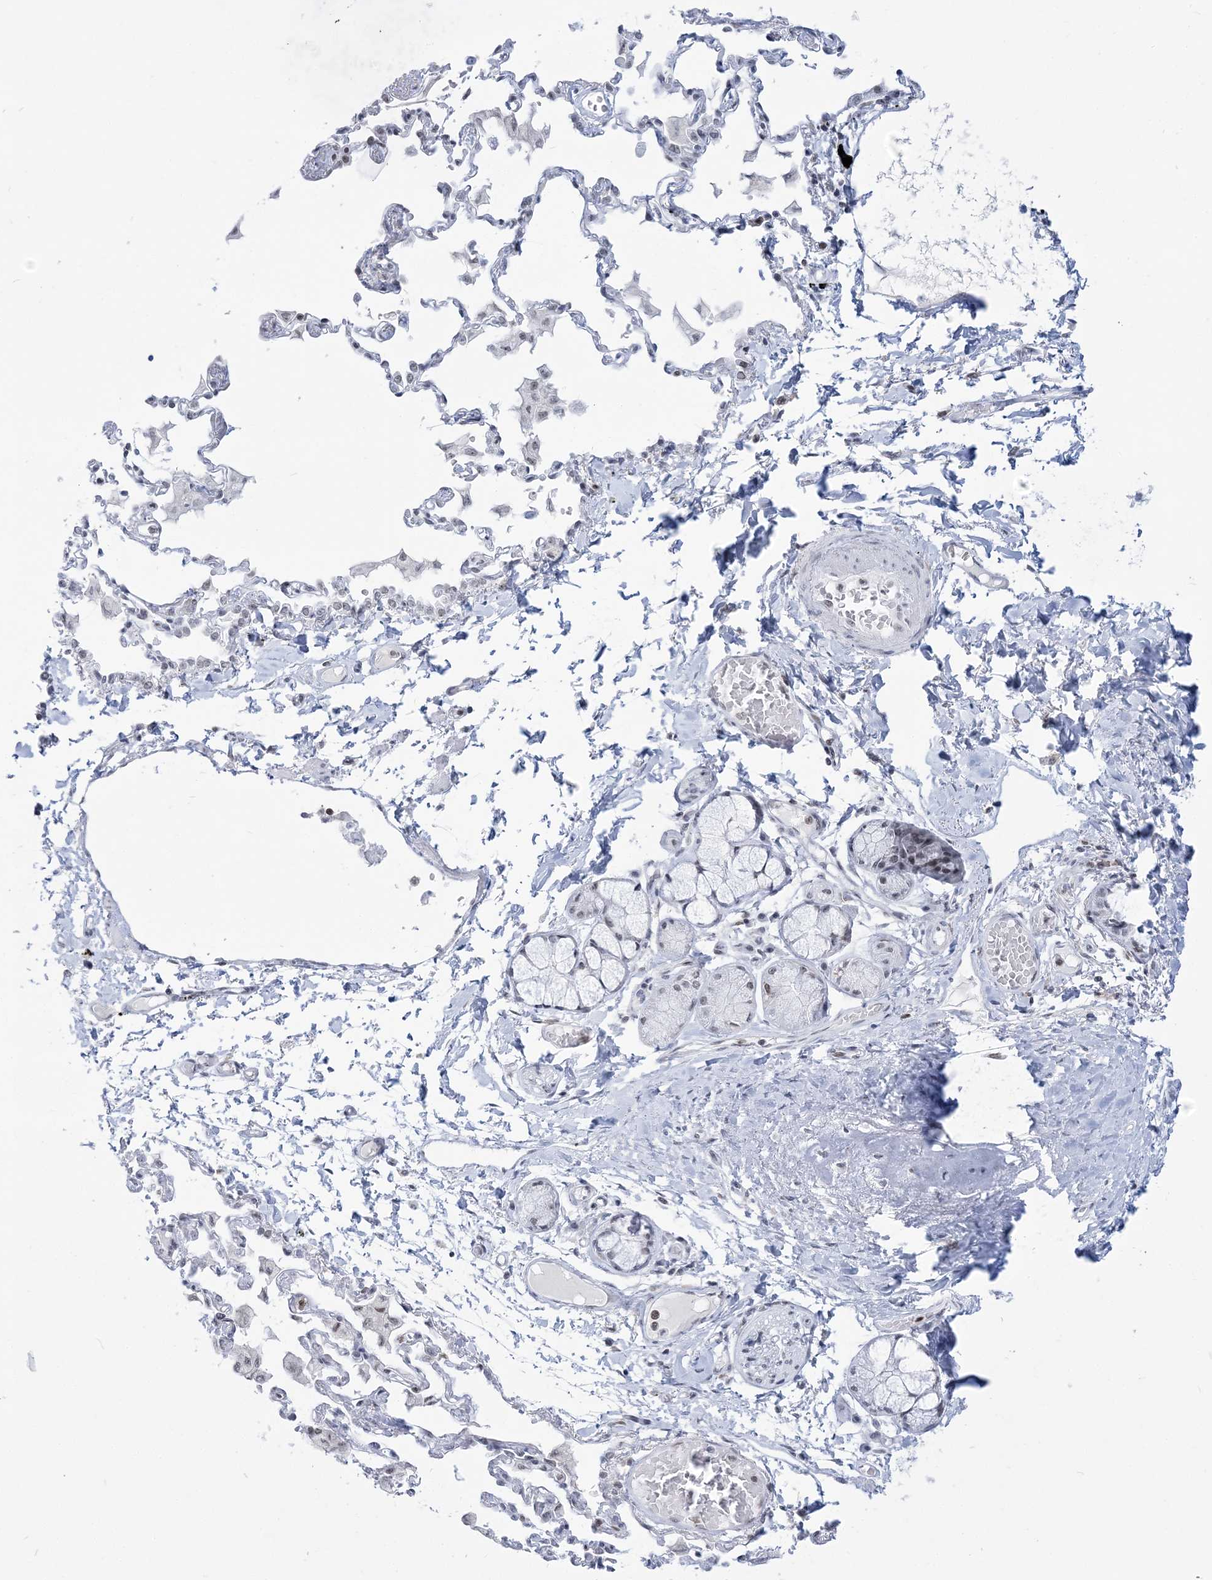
{"staining": {"intensity": "negative", "quantity": "none", "location": "none"}, "tissue": "adipose tissue", "cell_type": "Adipocytes", "image_type": "normal", "snomed": [{"axis": "morphology", "description": "Normal tissue, NOS"}, {"axis": "topography", "description": "Cartilage tissue"}, {"axis": "topography", "description": "Bronchus"}, {"axis": "topography", "description": "Lung"}, {"axis": "topography", "description": "Peripheral nerve tissue"}], "caption": "High magnification brightfield microscopy of unremarkable adipose tissue stained with DAB (brown) and counterstained with hematoxylin (blue): adipocytes show no significant staining. The staining was performed using DAB (3,3'-diaminobenzidine) to visualize the protein expression in brown, while the nuclei were stained in blue with hematoxylin (Magnification: 20x).", "gene": "DDX21", "patient": {"sex": "female", "age": 49}}